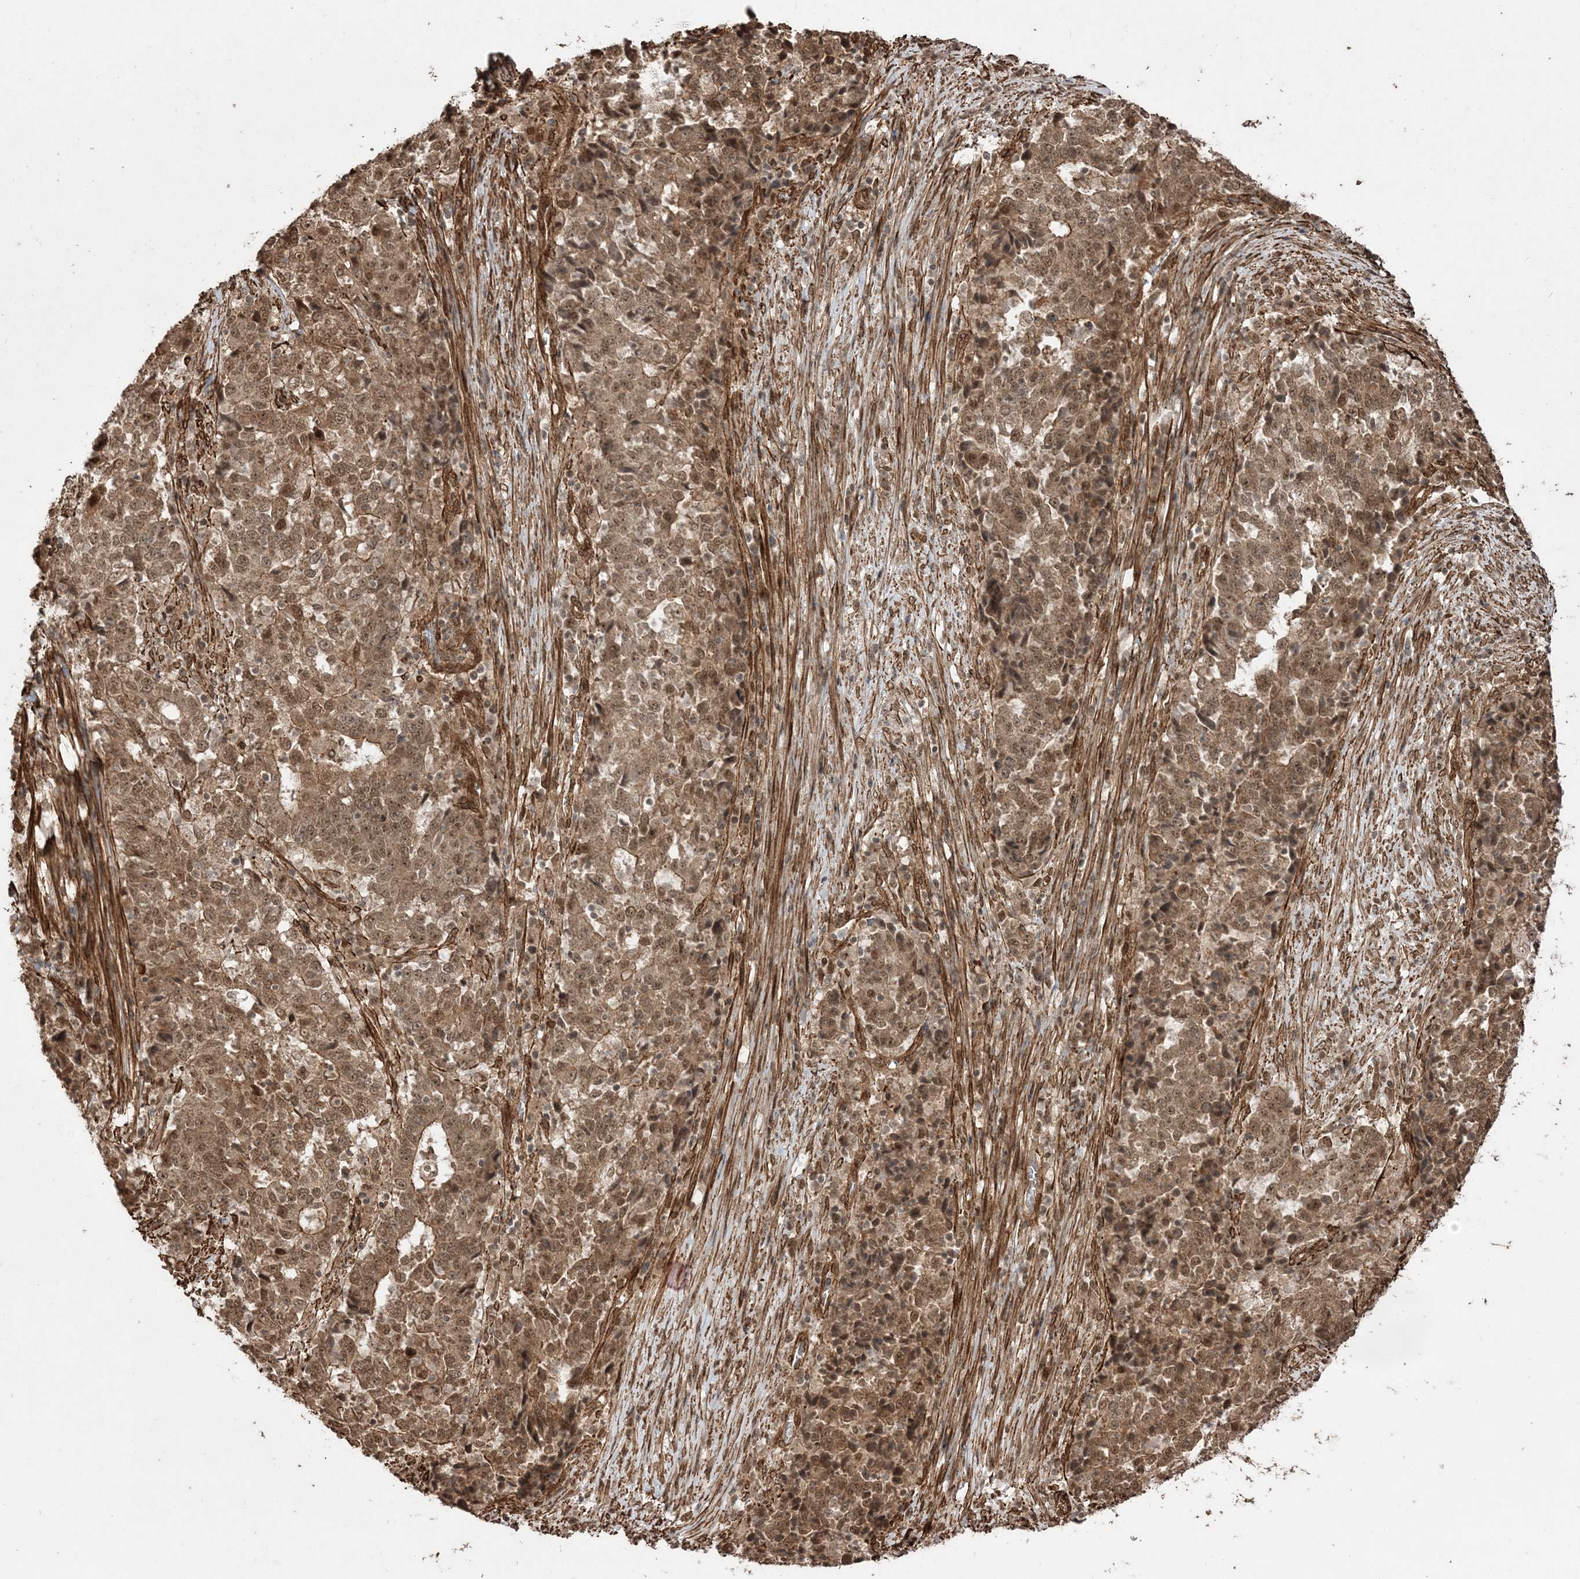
{"staining": {"intensity": "moderate", "quantity": ">75%", "location": "cytoplasmic/membranous,nuclear"}, "tissue": "stomach cancer", "cell_type": "Tumor cells", "image_type": "cancer", "snomed": [{"axis": "morphology", "description": "Adenocarcinoma, NOS"}, {"axis": "topography", "description": "Stomach"}], "caption": "An immunohistochemistry (IHC) histopathology image of tumor tissue is shown. Protein staining in brown highlights moderate cytoplasmic/membranous and nuclear positivity in stomach adenocarcinoma within tumor cells. (DAB (3,3'-diaminobenzidine) IHC with brightfield microscopy, high magnification).", "gene": "ETAA1", "patient": {"sex": "male", "age": 59}}